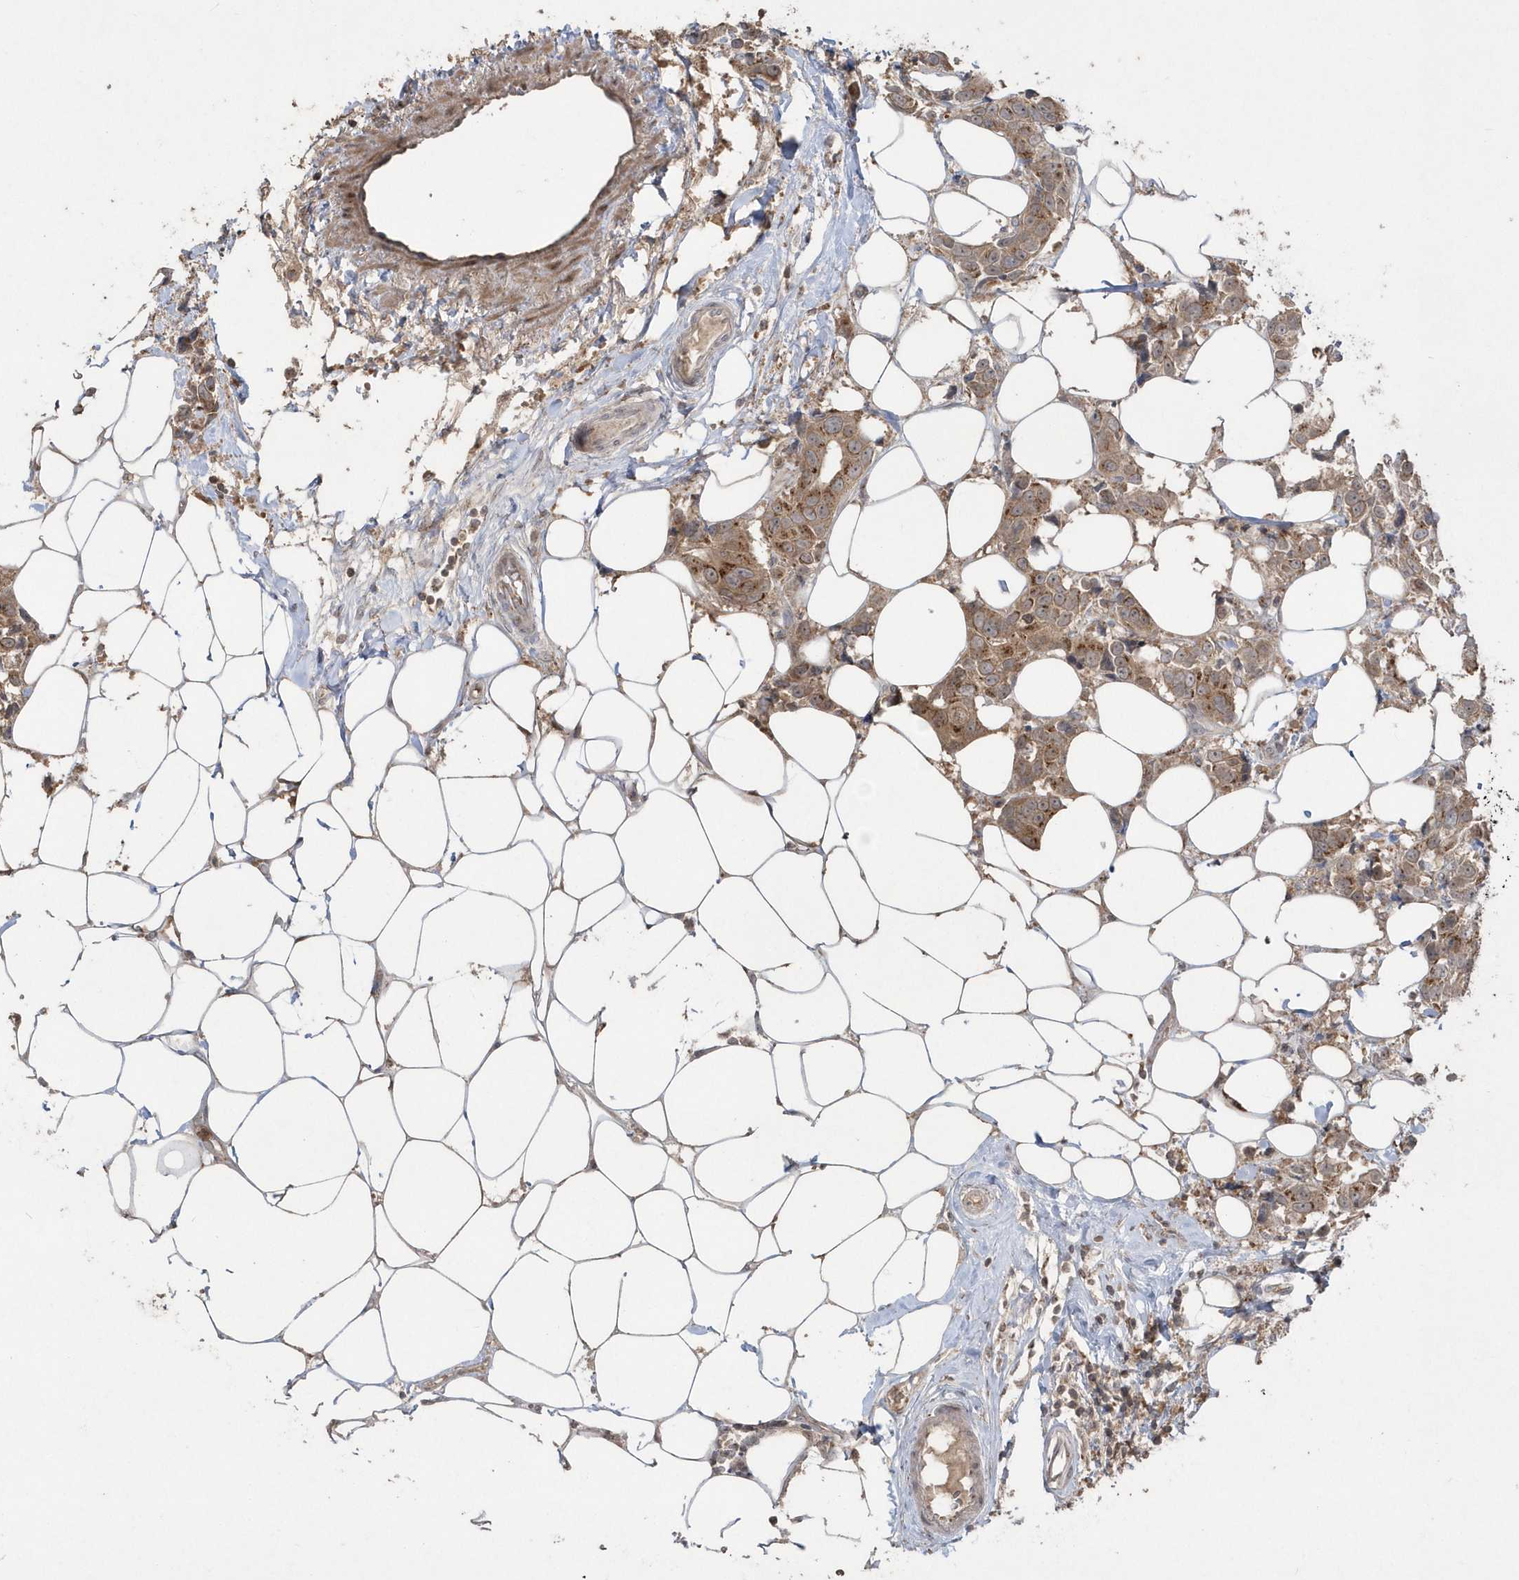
{"staining": {"intensity": "moderate", "quantity": ">75%", "location": "cytoplasmic/membranous"}, "tissue": "breast cancer", "cell_type": "Tumor cells", "image_type": "cancer", "snomed": [{"axis": "morphology", "description": "Normal tissue, NOS"}, {"axis": "morphology", "description": "Duct carcinoma"}, {"axis": "topography", "description": "Breast"}], "caption": "Human breast cancer stained with a brown dye reveals moderate cytoplasmic/membranous positive expression in approximately >75% of tumor cells.", "gene": "GEMIN6", "patient": {"sex": "female", "age": 39}}